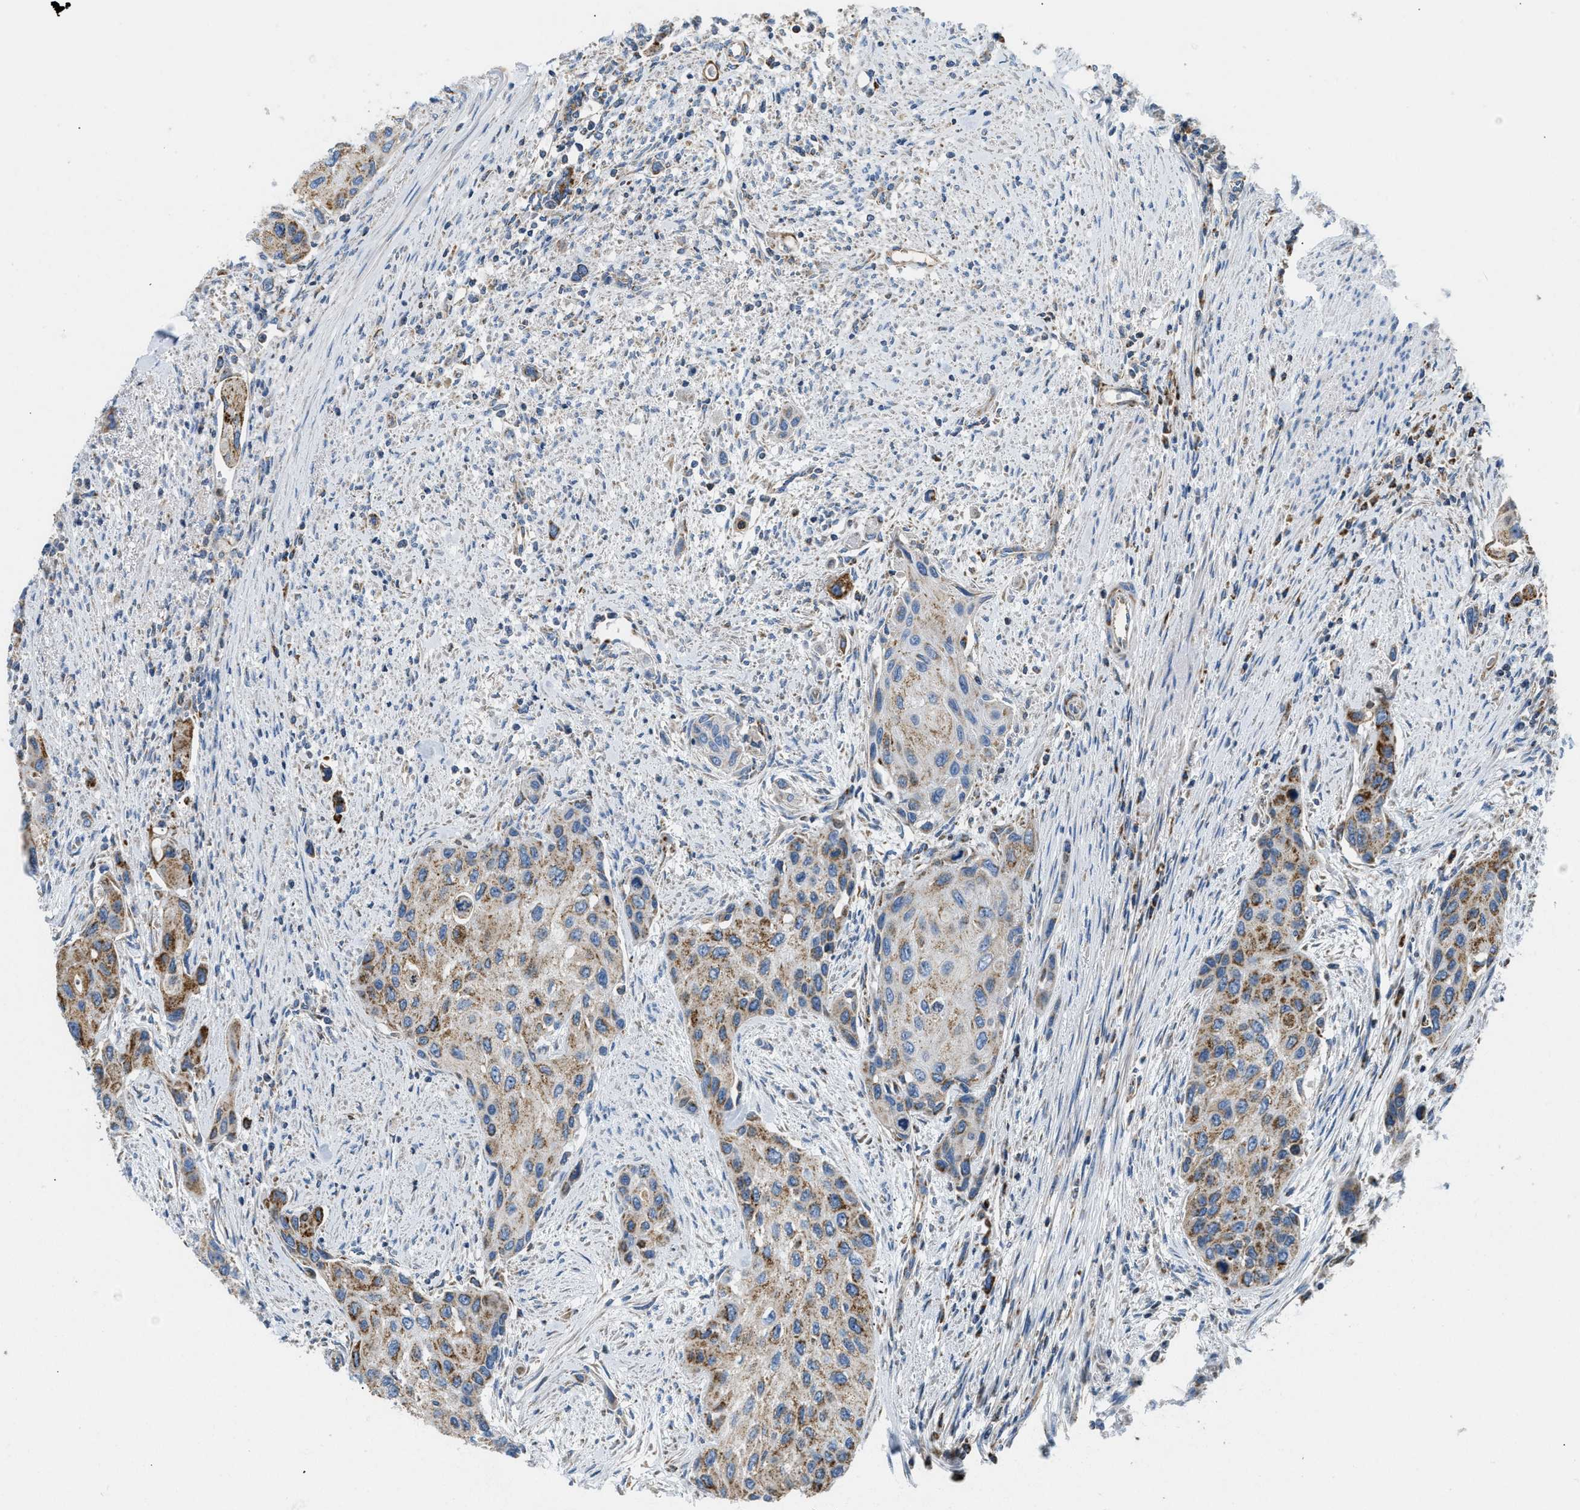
{"staining": {"intensity": "moderate", "quantity": ">75%", "location": "cytoplasmic/membranous"}, "tissue": "urothelial cancer", "cell_type": "Tumor cells", "image_type": "cancer", "snomed": [{"axis": "morphology", "description": "Urothelial carcinoma, High grade"}, {"axis": "topography", "description": "Urinary bladder"}], "caption": "Protein staining of urothelial carcinoma (high-grade) tissue shows moderate cytoplasmic/membranous staining in about >75% of tumor cells.", "gene": "ACADVL", "patient": {"sex": "female", "age": 56}}